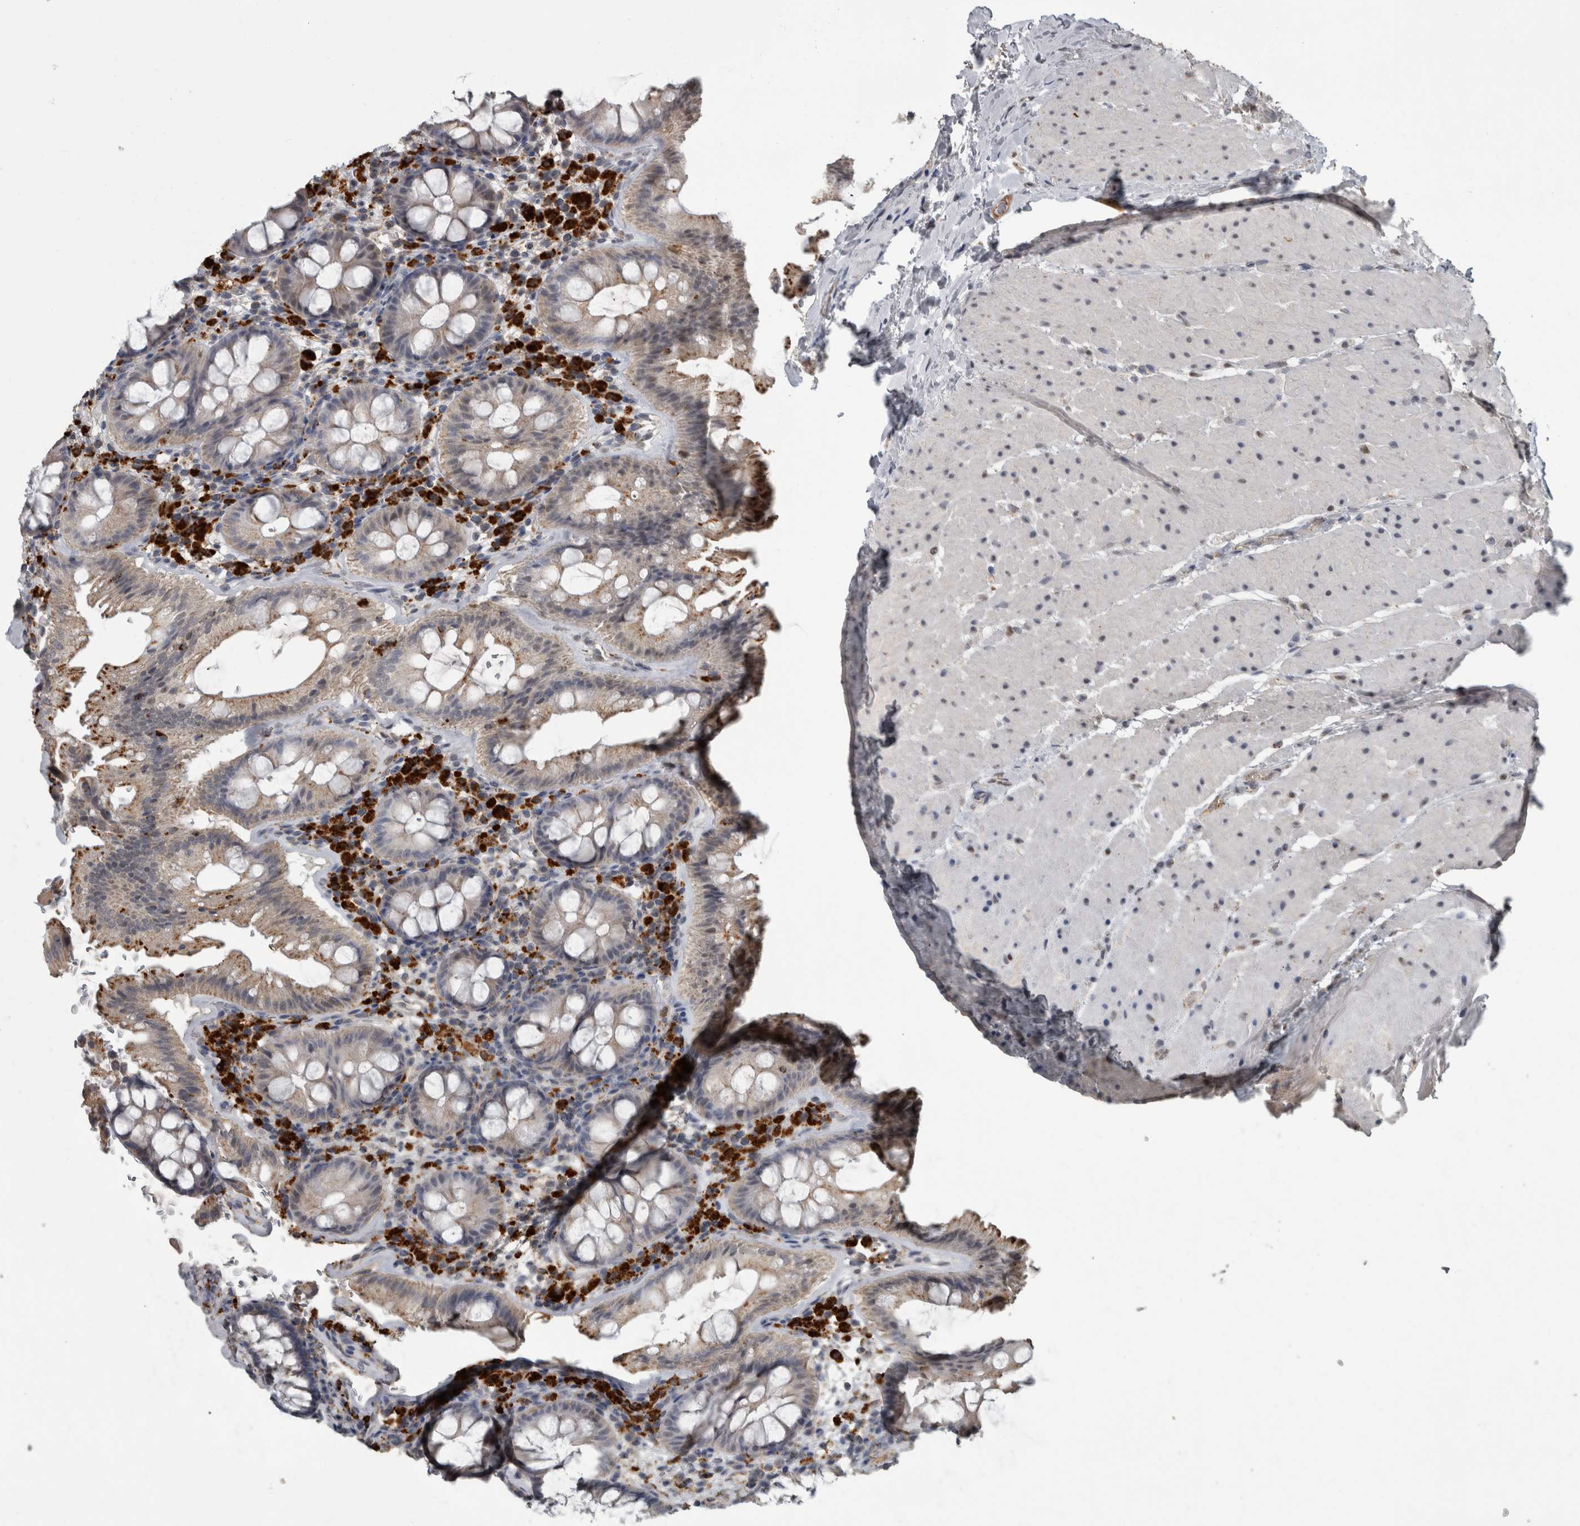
{"staining": {"intensity": "negative", "quantity": "none", "location": "none"}, "tissue": "colon", "cell_type": "Endothelial cells", "image_type": "normal", "snomed": [{"axis": "morphology", "description": "Normal tissue, NOS"}, {"axis": "topography", "description": "Colon"}], "caption": "DAB immunohistochemical staining of unremarkable colon reveals no significant staining in endothelial cells.", "gene": "NAAA", "patient": {"sex": "female", "age": 62}}